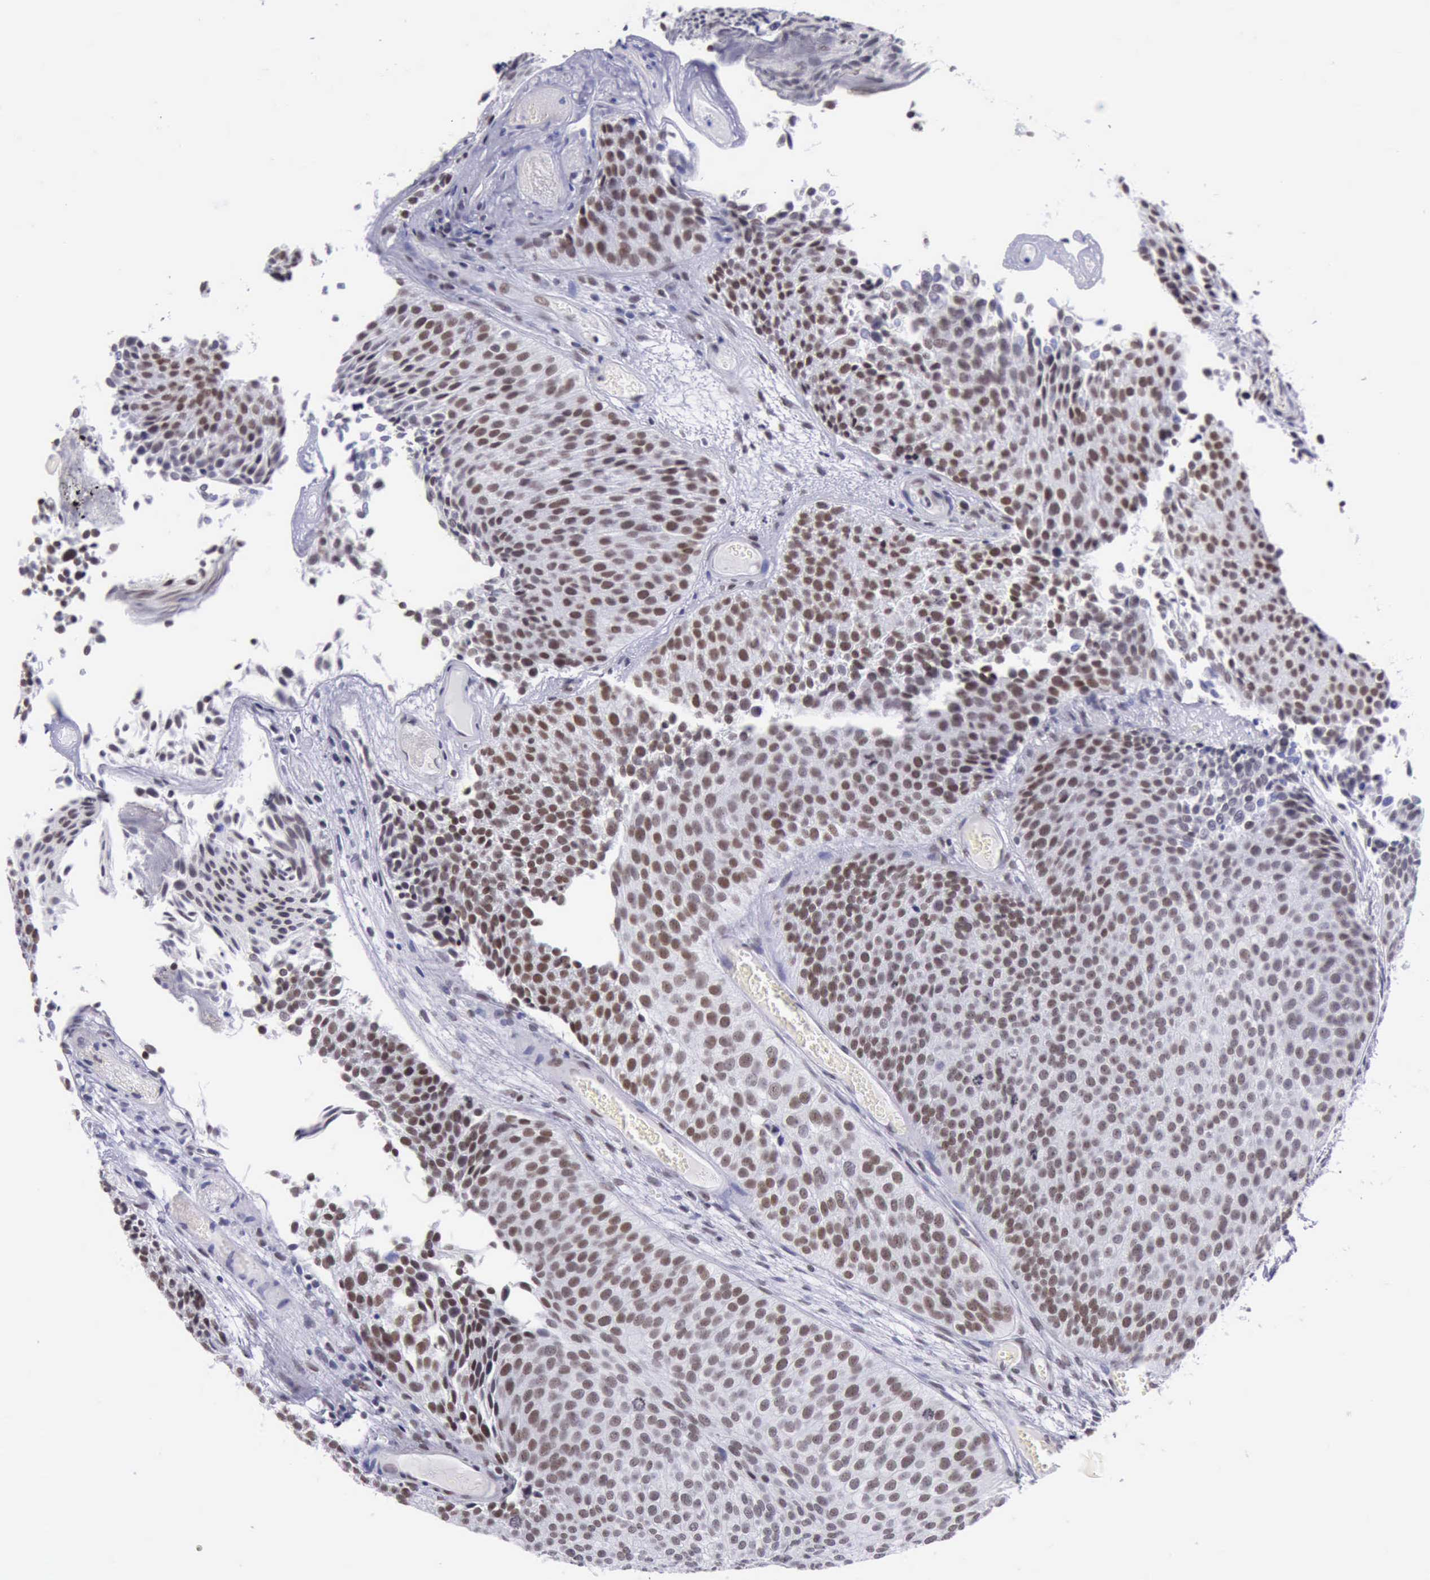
{"staining": {"intensity": "weak", "quantity": "25%-75%", "location": "nuclear"}, "tissue": "urothelial cancer", "cell_type": "Tumor cells", "image_type": "cancer", "snomed": [{"axis": "morphology", "description": "Urothelial carcinoma, Low grade"}, {"axis": "topography", "description": "Urinary bladder"}], "caption": "Human urothelial cancer stained for a protein (brown) shows weak nuclear positive expression in about 25%-75% of tumor cells.", "gene": "EP300", "patient": {"sex": "male", "age": 84}}